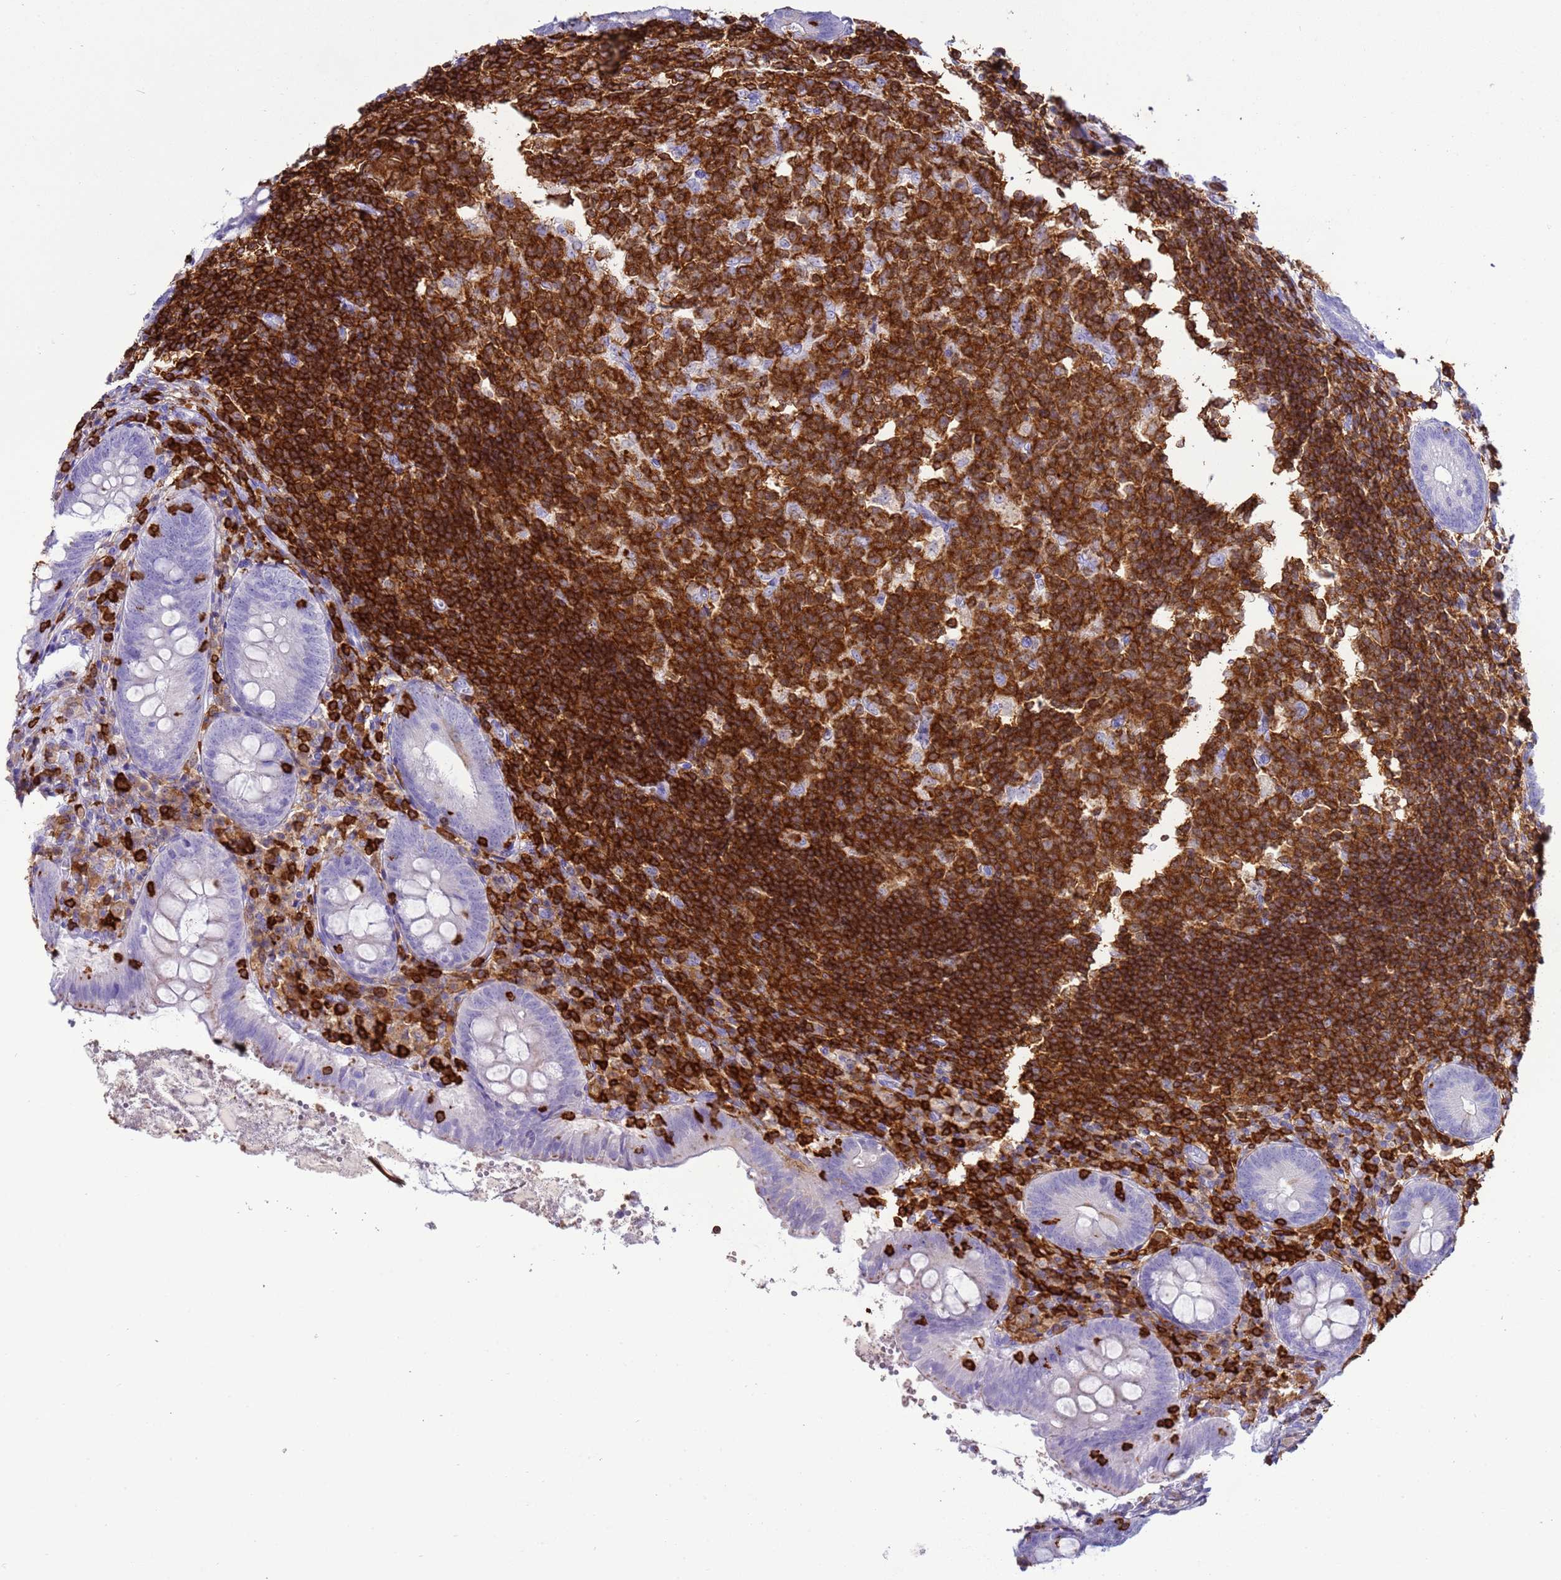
{"staining": {"intensity": "negative", "quantity": "none", "location": "none"}, "tissue": "appendix", "cell_type": "Glandular cells", "image_type": "normal", "snomed": [{"axis": "morphology", "description": "Normal tissue, NOS"}, {"axis": "topography", "description": "Appendix"}], "caption": "Immunohistochemistry (IHC) image of benign appendix: appendix stained with DAB shows no significant protein expression in glandular cells.", "gene": "IRF5", "patient": {"sex": "female", "age": 54}}